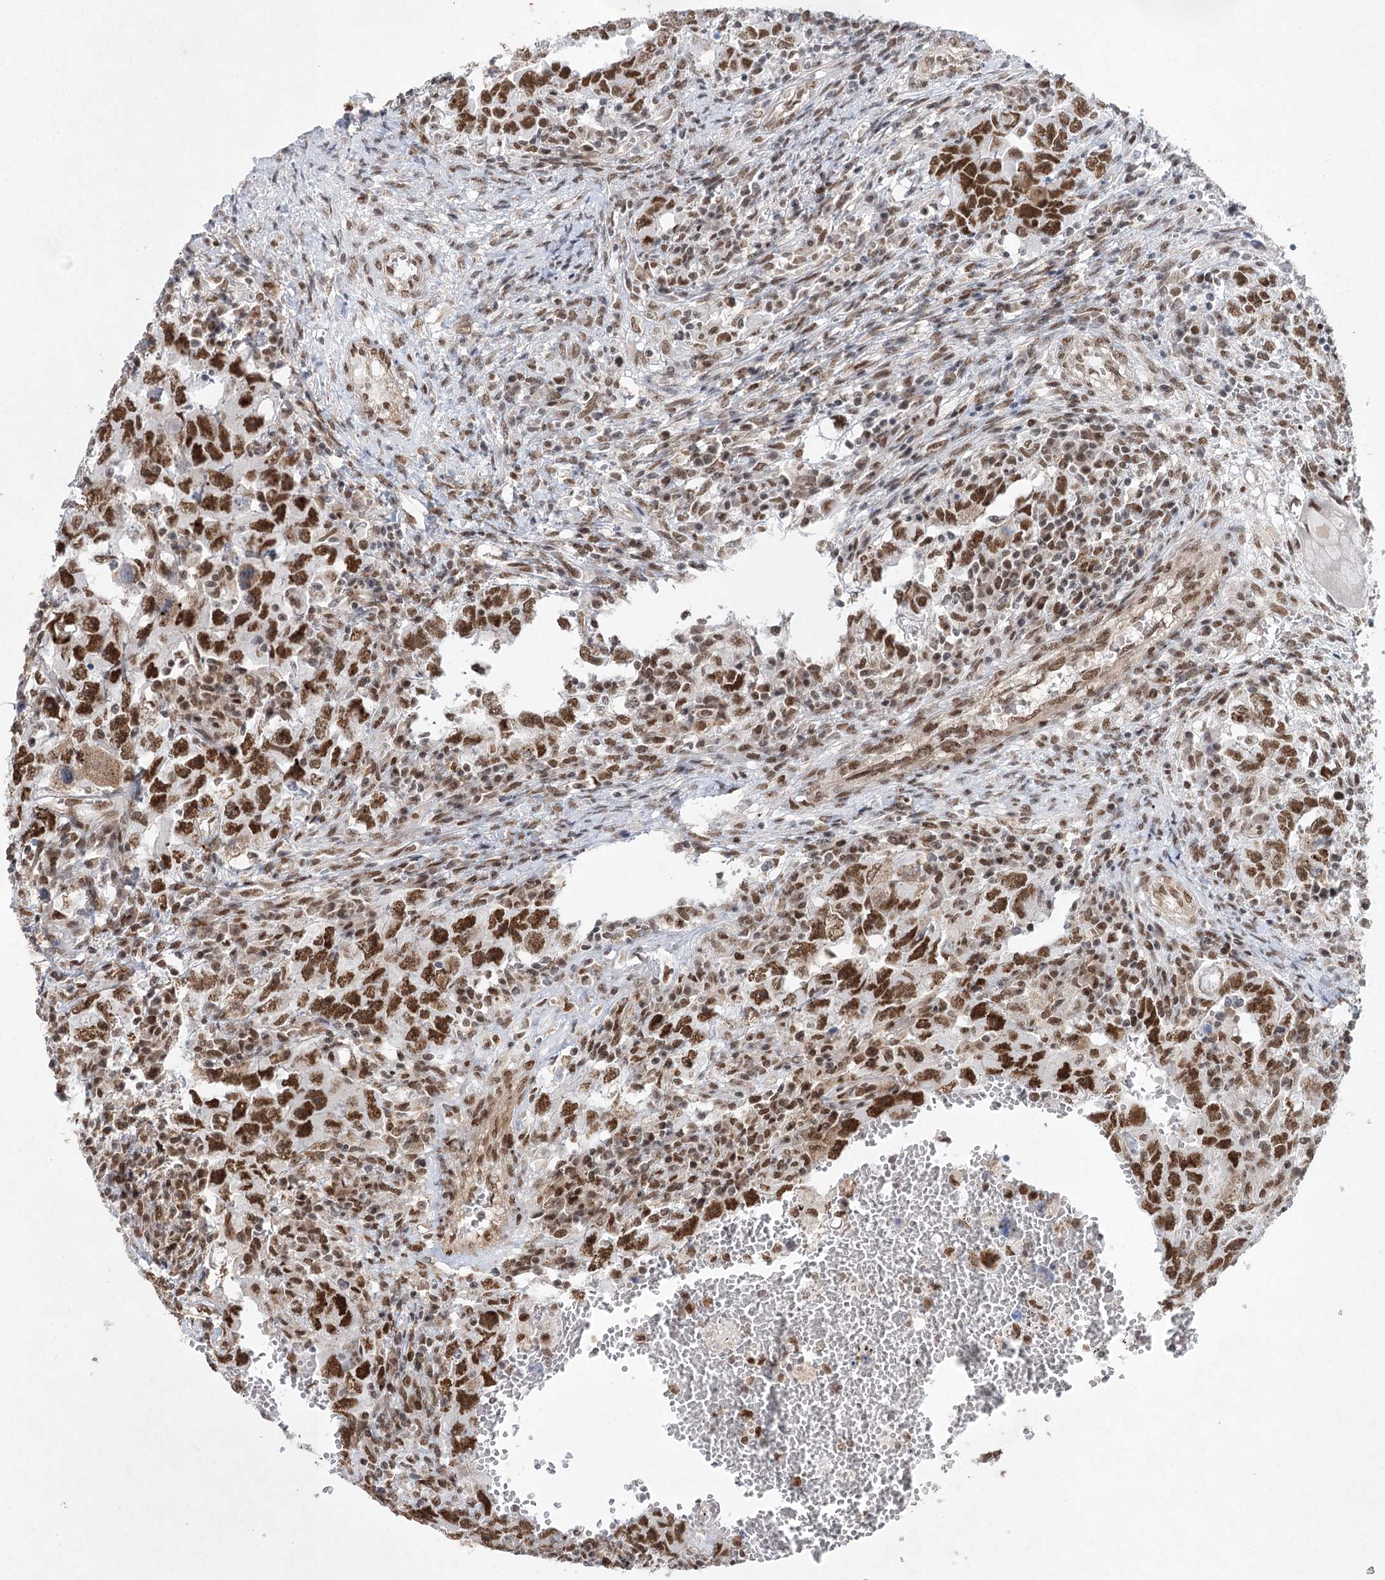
{"staining": {"intensity": "strong", "quantity": ">75%", "location": "nuclear"}, "tissue": "testis cancer", "cell_type": "Tumor cells", "image_type": "cancer", "snomed": [{"axis": "morphology", "description": "Carcinoma, Embryonal, NOS"}, {"axis": "topography", "description": "Testis"}], "caption": "A brown stain highlights strong nuclear positivity of a protein in human testis cancer (embryonal carcinoma) tumor cells.", "gene": "ZCCHC8", "patient": {"sex": "male", "age": 26}}